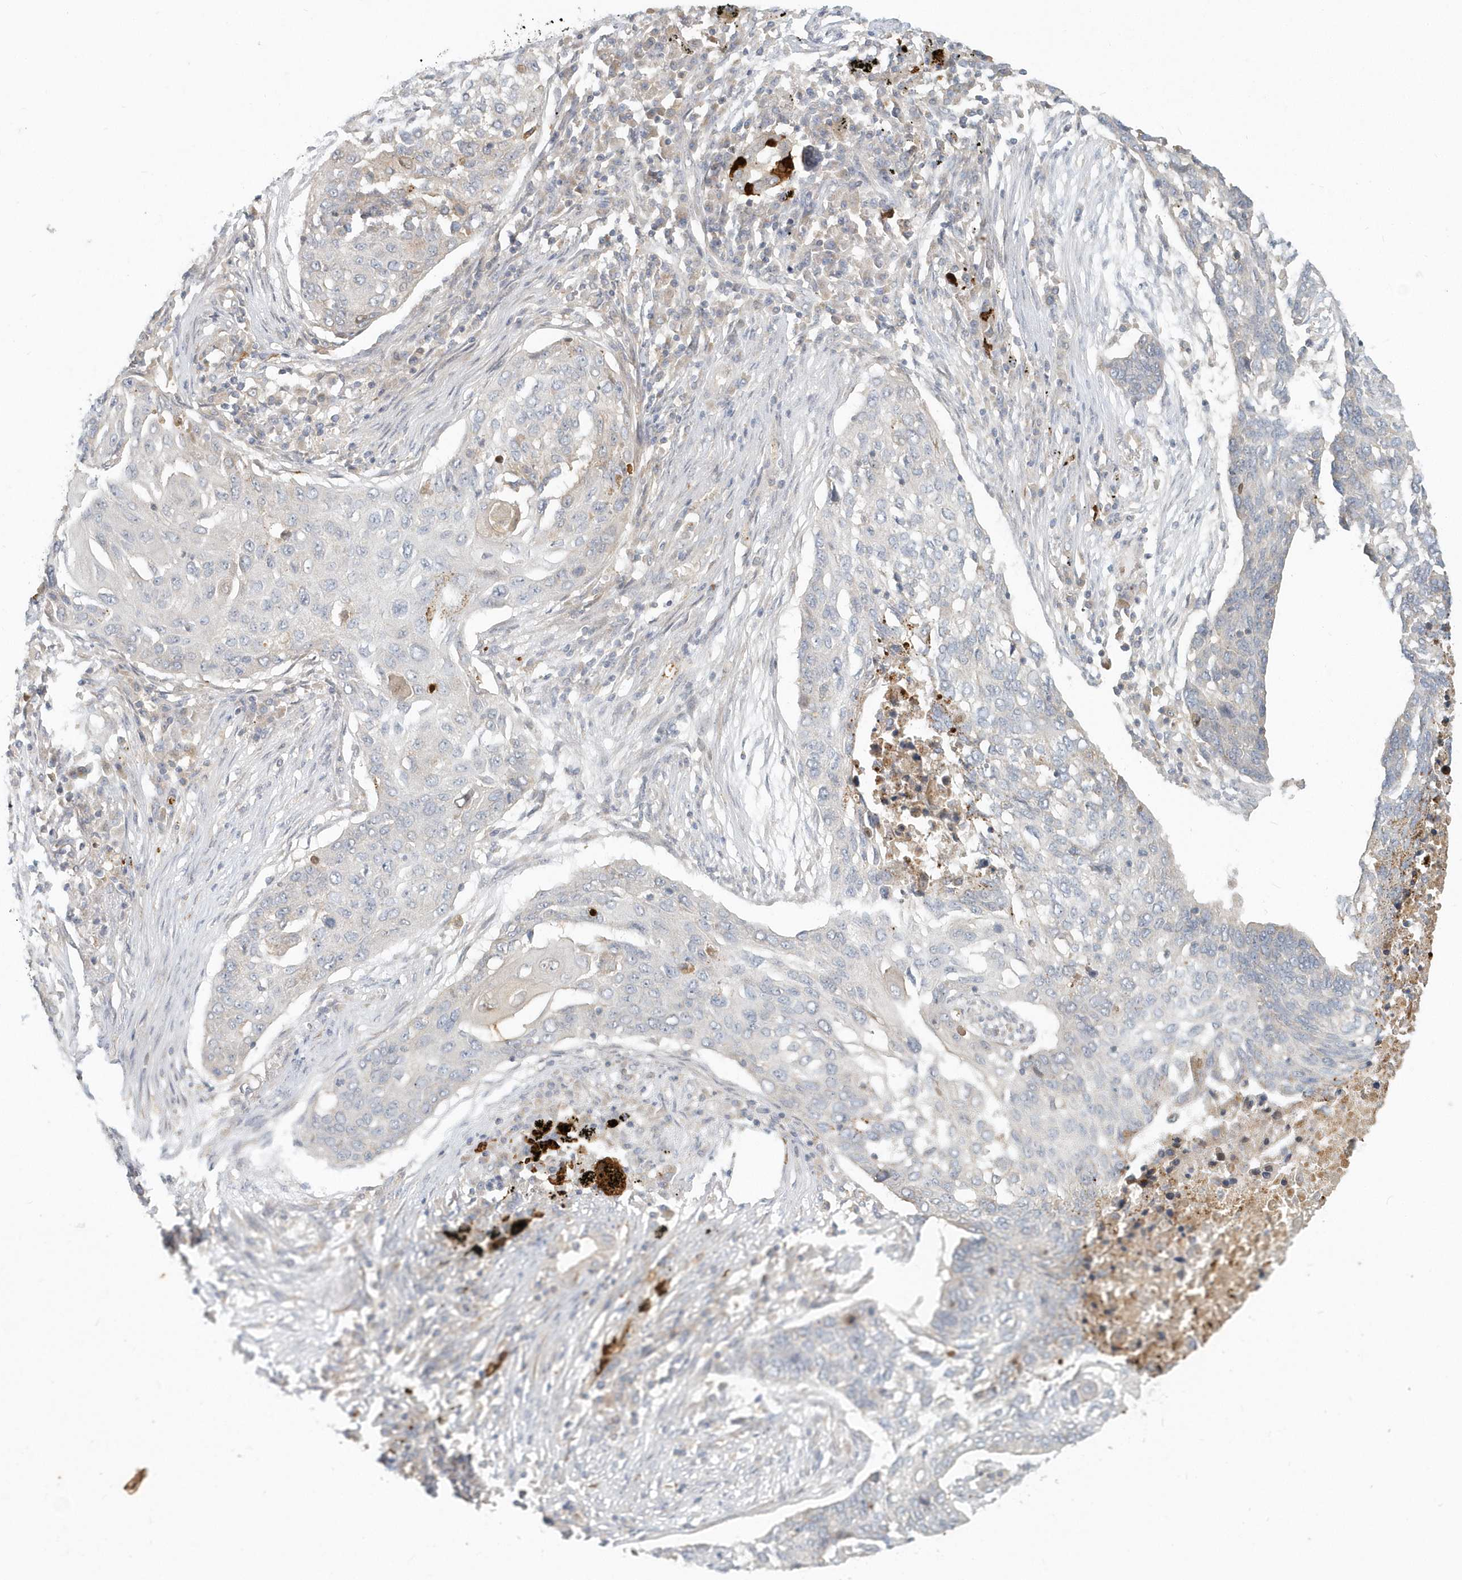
{"staining": {"intensity": "negative", "quantity": "none", "location": "none"}, "tissue": "lung cancer", "cell_type": "Tumor cells", "image_type": "cancer", "snomed": [{"axis": "morphology", "description": "Squamous cell carcinoma, NOS"}, {"axis": "topography", "description": "Lung"}], "caption": "Immunohistochemistry (IHC) photomicrograph of human squamous cell carcinoma (lung) stained for a protein (brown), which reveals no expression in tumor cells.", "gene": "NAPB", "patient": {"sex": "female", "age": 63}}